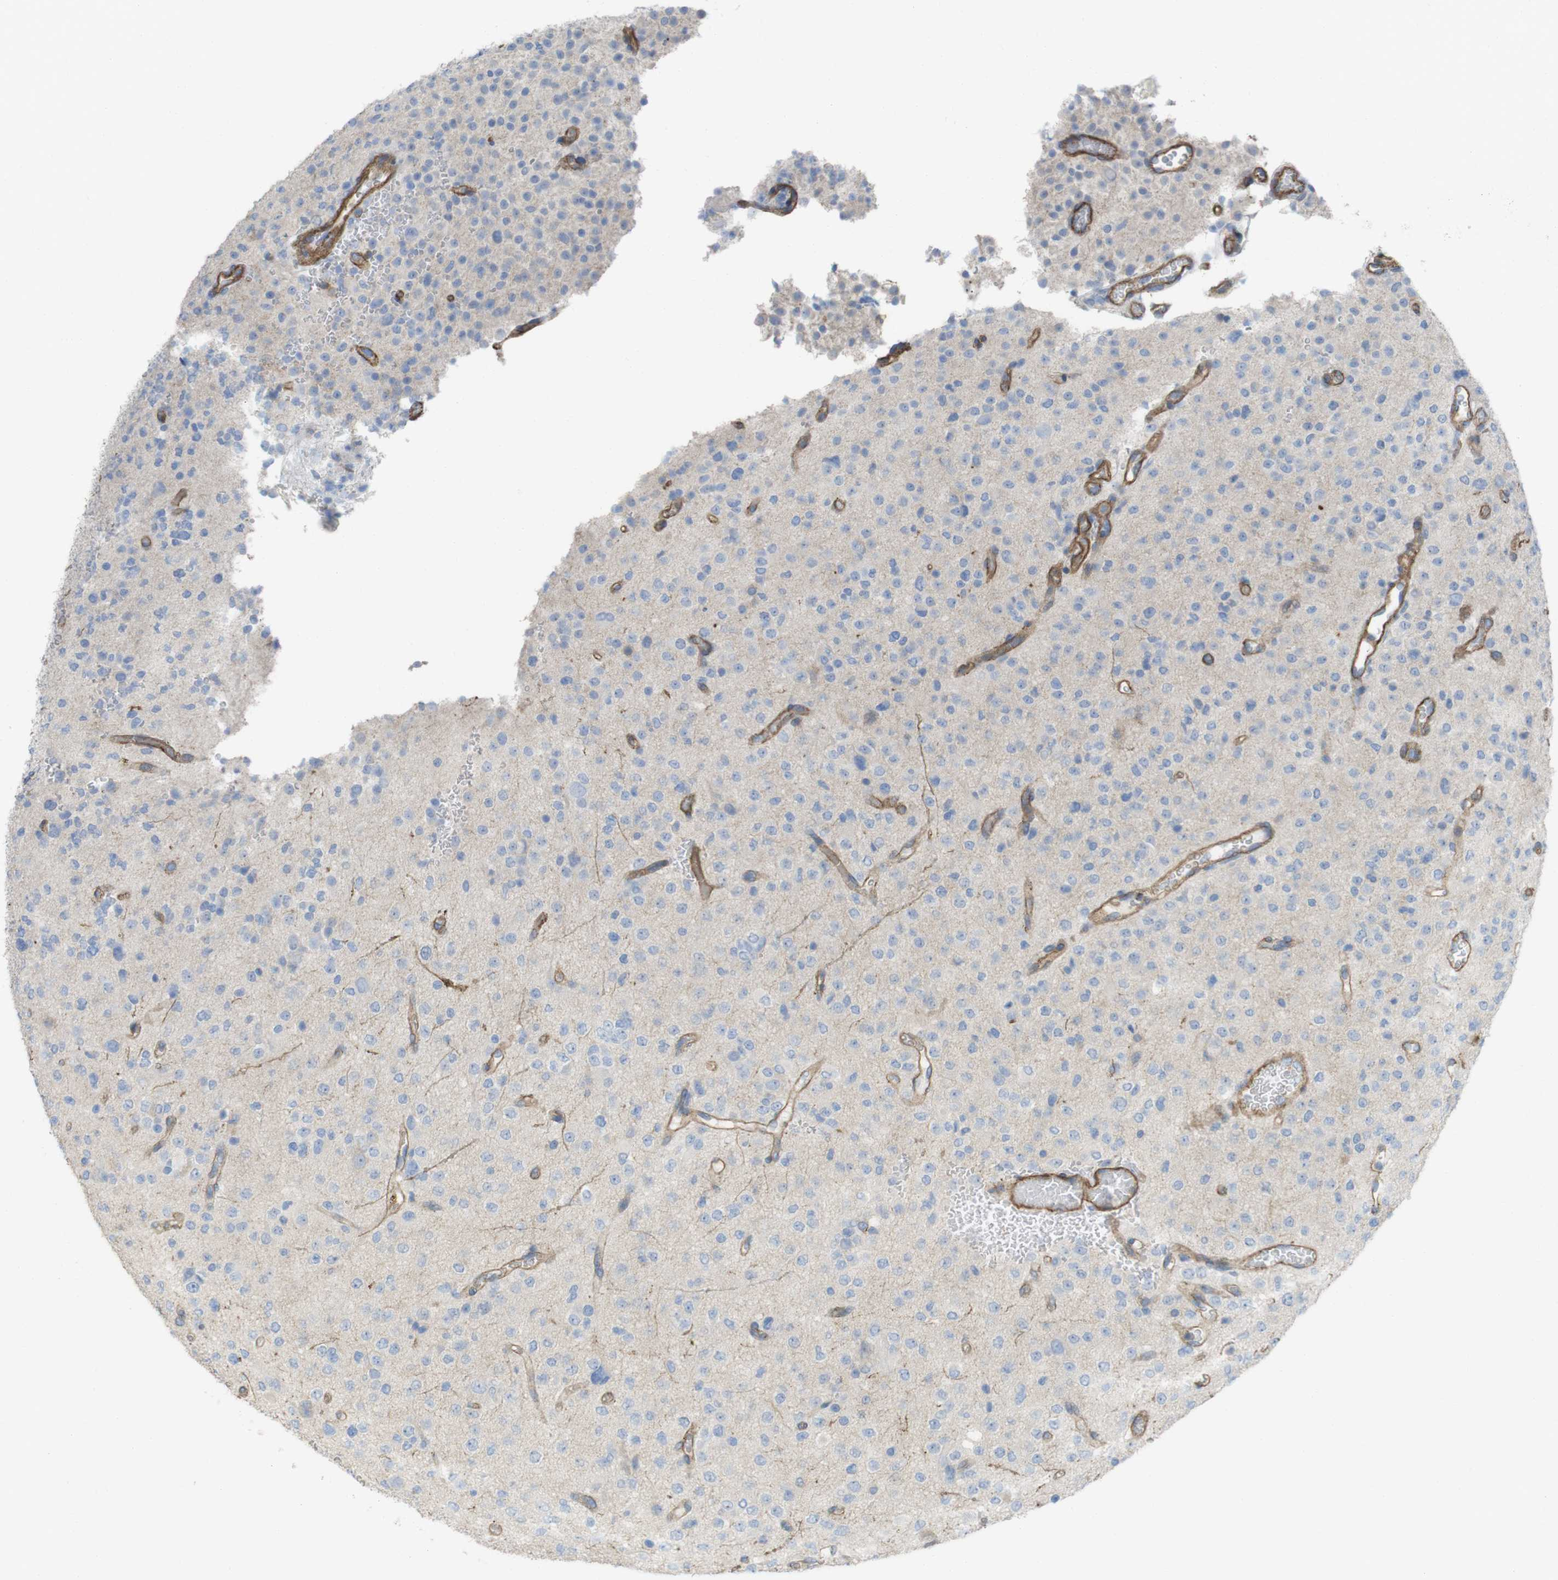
{"staining": {"intensity": "negative", "quantity": "none", "location": "none"}, "tissue": "glioma", "cell_type": "Tumor cells", "image_type": "cancer", "snomed": [{"axis": "morphology", "description": "Glioma, malignant, Low grade"}, {"axis": "topography", "description": "Brain"}], "caption": "Tumor cells show no significant staining in malignant glioma (low-grade).", "gene": "PREX2", "patient": {"sex": "male", "age": 38}}